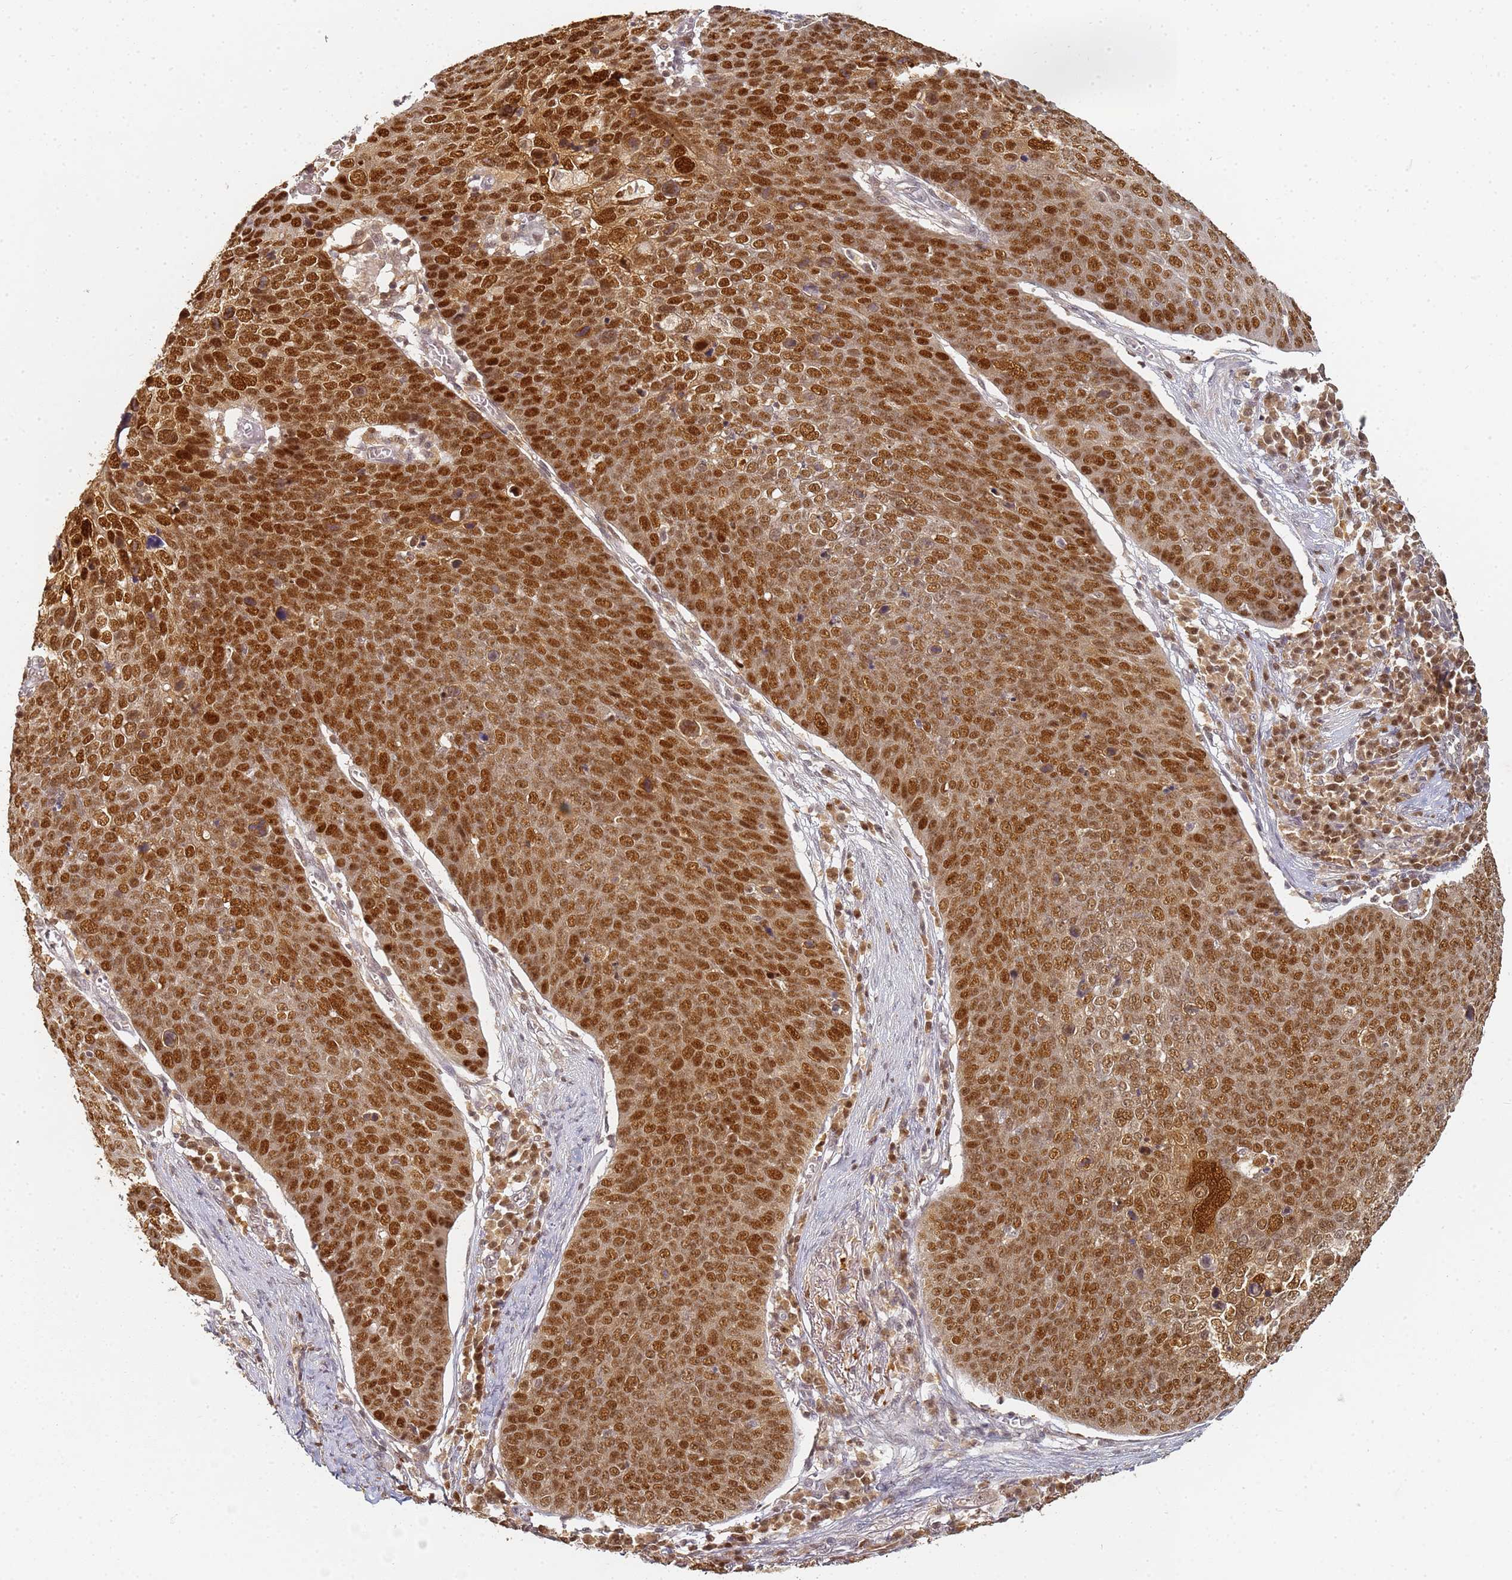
{"staining": {"intensity": "strong", "quantity": ">75%", "location": "nuclear"}, "tissue": "skin cancer", "cell_type": "Tumor cells", "image_type": "cancer", "snomed": [{"axis": "morphology", "description": "Squamous cell carcinoma, NOS"}, {"axis": "topography", "description": "Skin"}], "caption": "Strong nuclear staining for a protein is appreciated in about >75% of tumor cells of skin cancer using IHC.", "gene": "HMCES", "patient": {"sex": "male", "age": 71}}